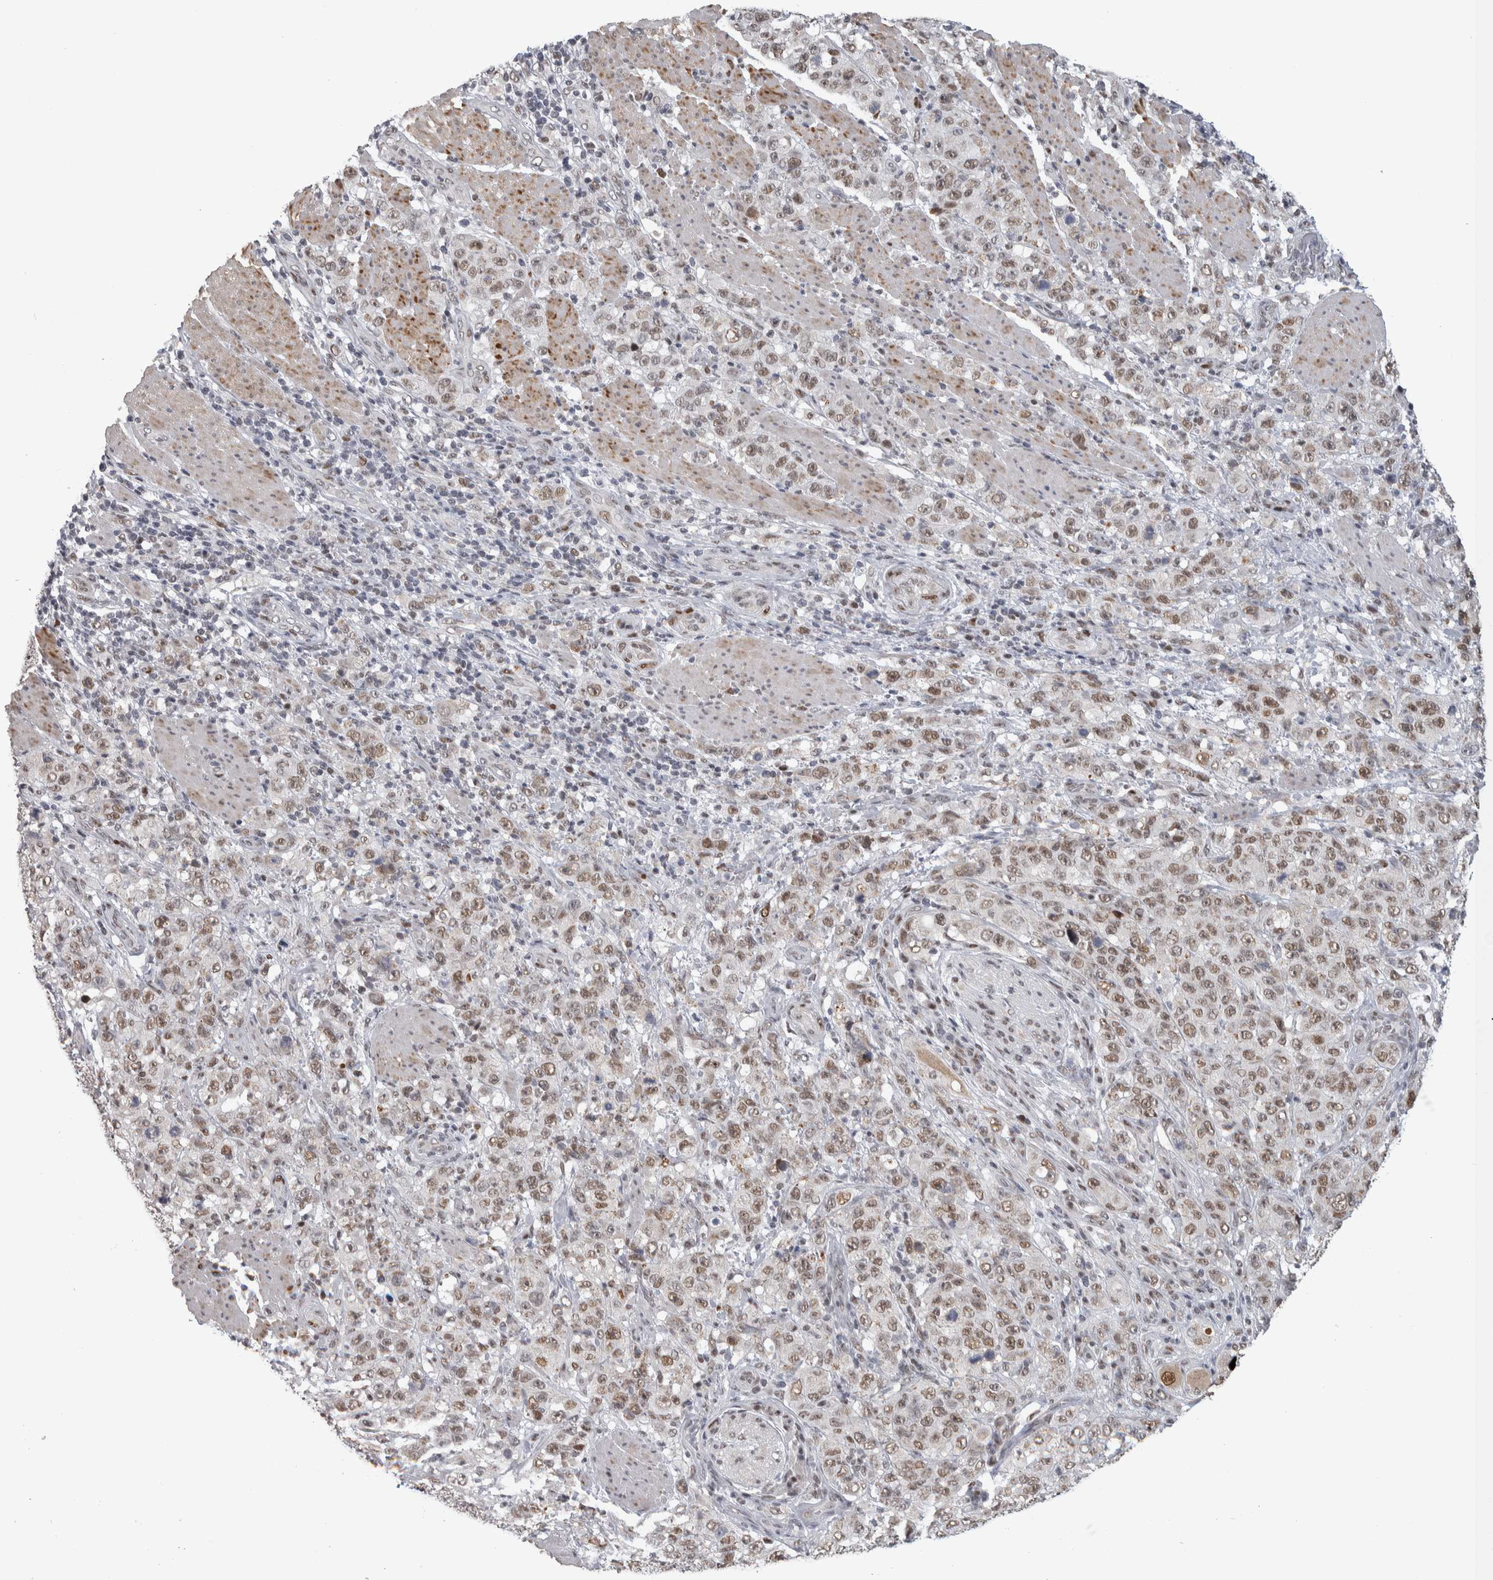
{"staining": {"intensity": "moderate", "quantity": ">75%", "location": "nuclear"}, "tissue": "stomach cancer", "cell_type": "Tumor cells", "image_type": "cancer", "snomed": [{"axis": "morphology", "description": "Adenocarcinoma, NOS"}, {"axis": "topography", "description": "Stomach"}], "caption": "Immunohistochemistry (IHC) micrograph of neoplastic tissue: stomach adenocarcinoma stained using immunohistochemistry (IHC) reveals medium levels of moderate protein expression localized specifically in the nuclear of tumor cells, appearing as a nuclear brown color.", "gene": "HEXIM2", "patient": {"sex": "male", "age": 48}}